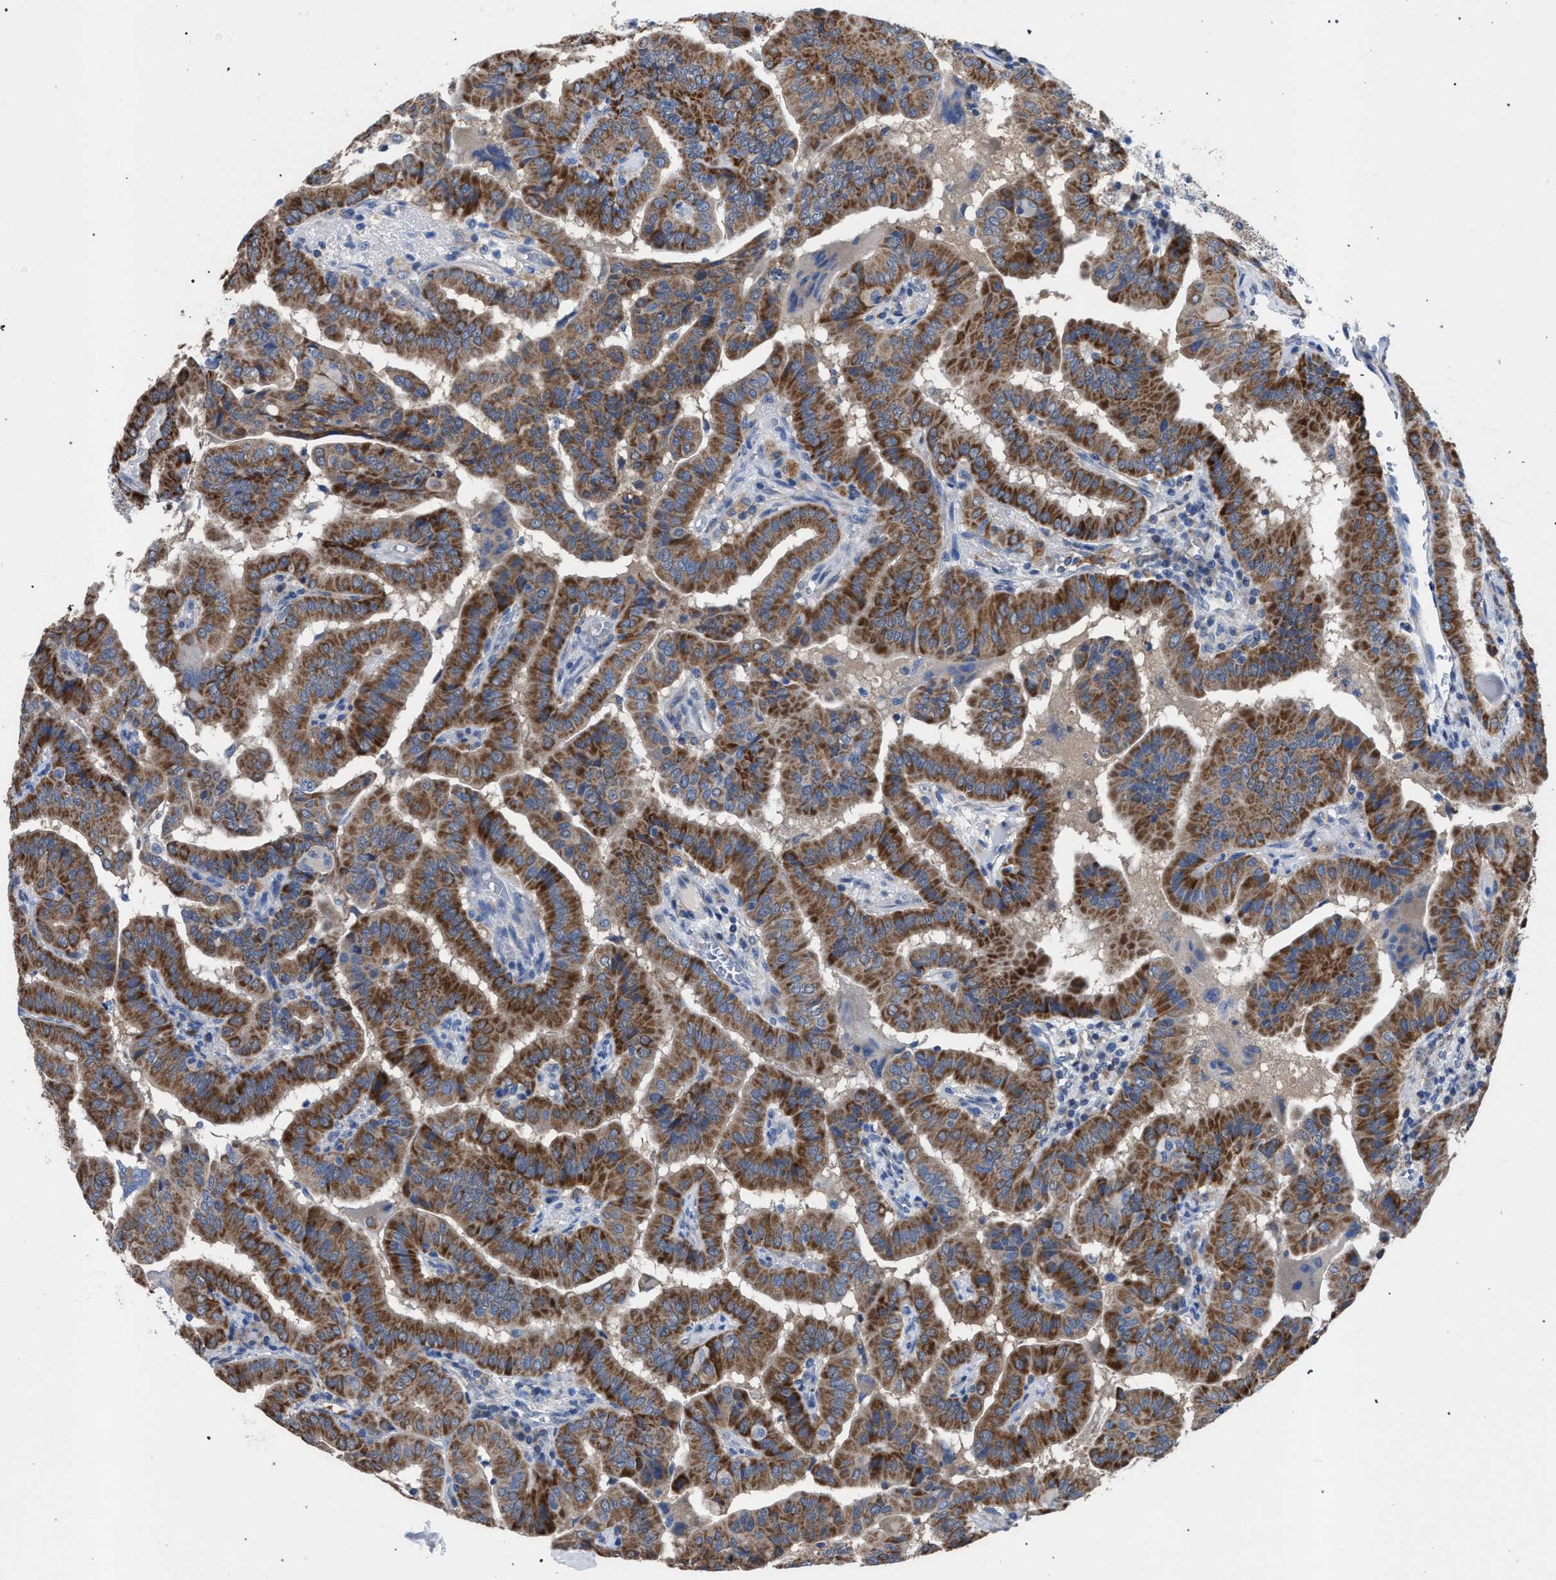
{"staining": {"intensity": "moderate", "quantity": ">75%", "location": "cytoplasmic/membranous"}, "tissue": "thyroid cancer", "cell_type": "Tumor cells", "image_type": "cancer", "snomed": [{"axis": "morphology", "description": "Papillary adenocarcinoma, NOS"}, {"axis": "topography", "description": "Thyroid gland"}], "caption": "A photomicrograph of human thyroid cancer stained for a protein reveals moderate cytoplasmic/membranous brown staining in tumor cells.", "gene": "CRYZ", "patient": {"sex": "male", "age": 33}}